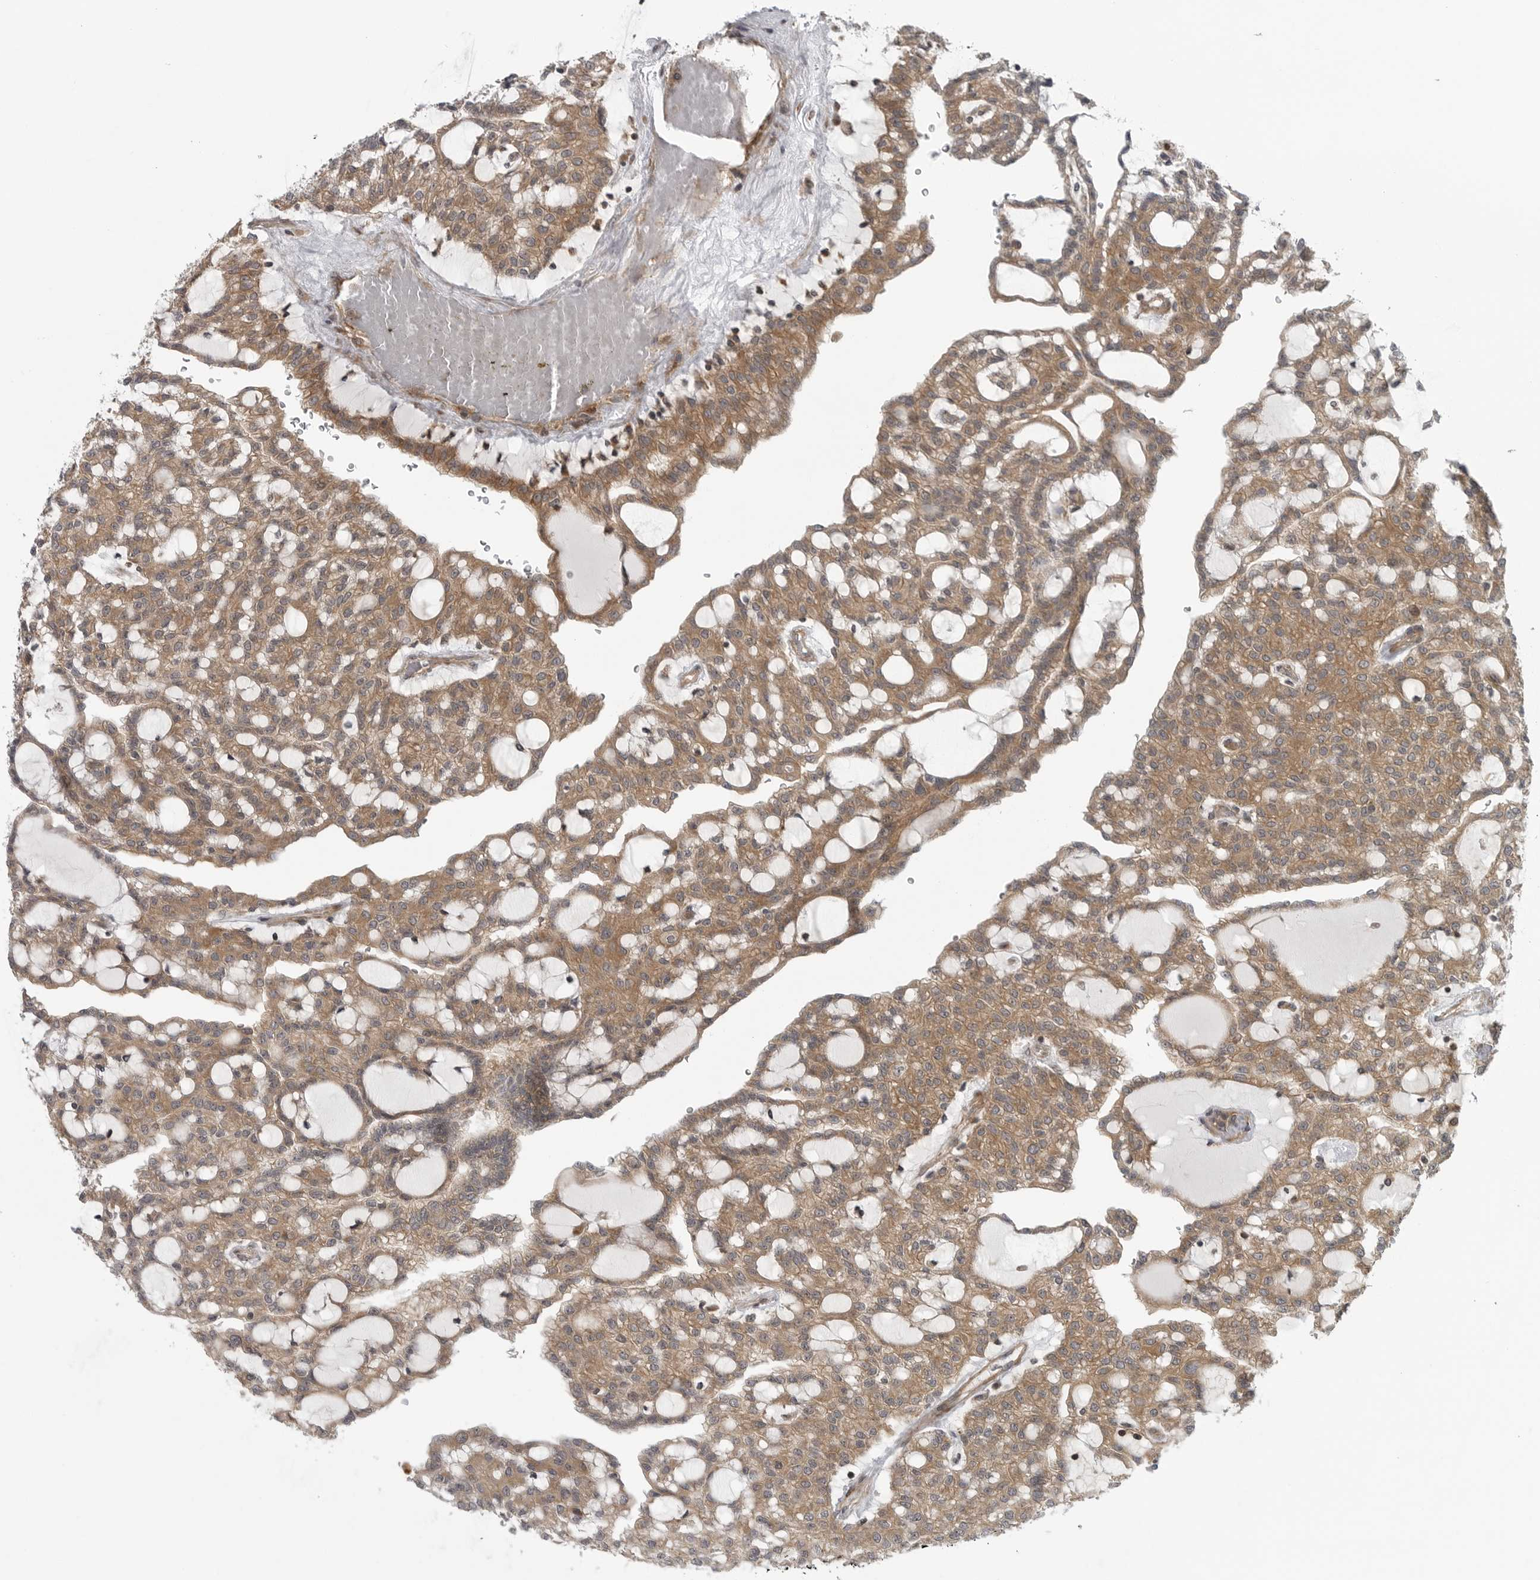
{"staining": {"intensity": "moderate", "quantity": ">75%", "location": "cytoplasmic/membranous"}, "tissue": "renal cancer", "cell_type": "Tumor cells", "image_type": "cancer", "snomed": [{"axis": "morphology", "description": "Adenocarcinoma, NOS"}, {"axis": "topography", "description": "Kidney"}], "caption": "Moderate cytoplasmic/membranous staining is identified in approximately >75% of tumor cells in adenocarcinoma (renal).", "gene": "LRRC45", "patient": {"sex": "male", "age": 63}}